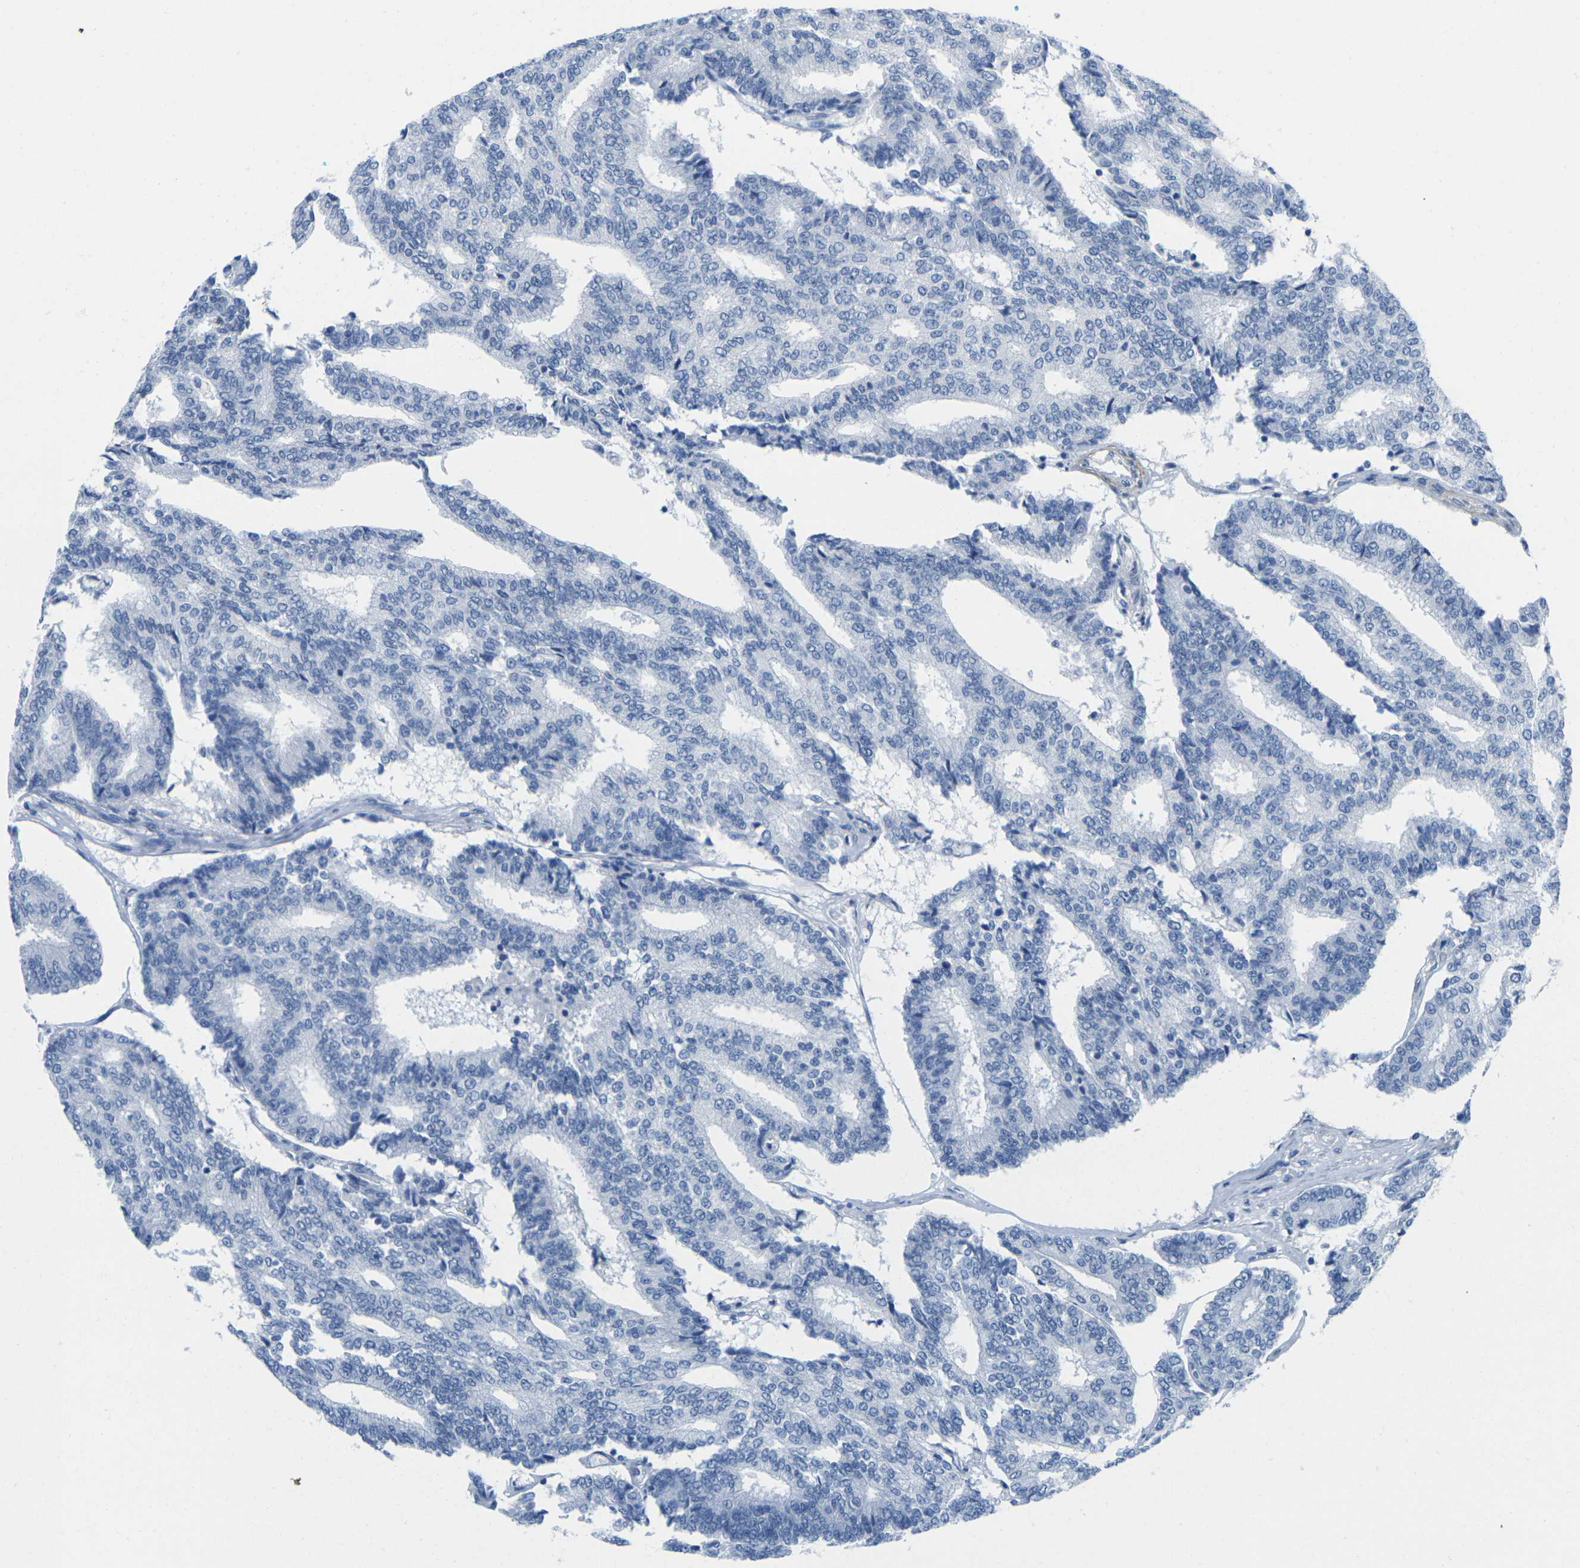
{"staining": {"intensity": "negative", "quantity": "none", "location": "none"}, "tissue": "prostate cancer", "cell_type": "Tumor cells", "image_type": "cancer", "snomed": [{"axis": "morphology", "description": "Adenocarcinoma, High grade"}, {"axis": "topography", "description": "Prostate"}], "caption": "An image of prostate cancer (adenocarcinoma (high-grade)) stained for a protein exhibits no brown staining in tumor cells.", "gene": "CNN1", "patient": {"sex": "male", "age": 55}}